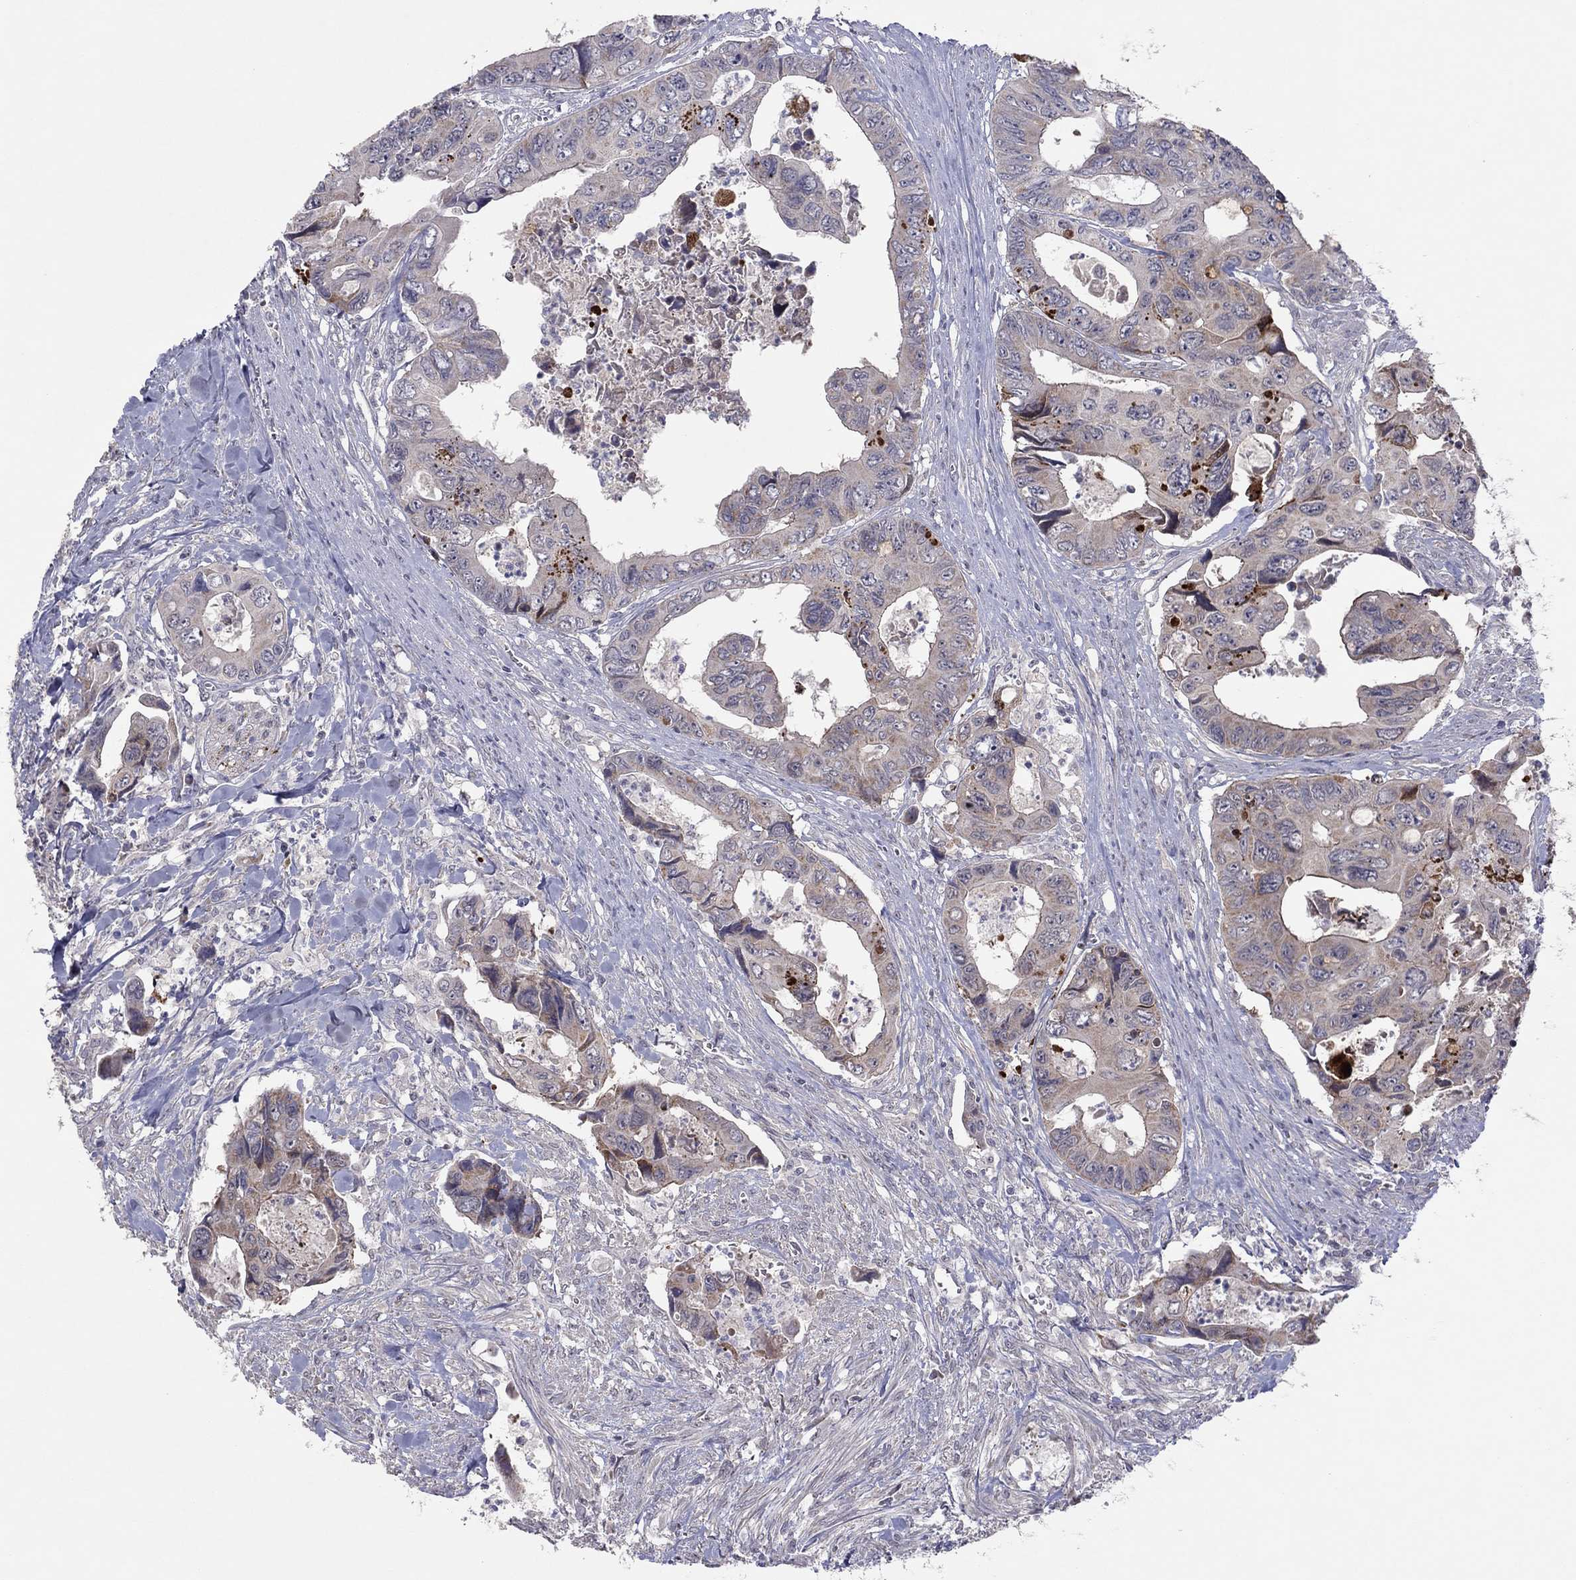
{"staining": {"intensity": "negative", "quantity": "none", "location": "none"}, "tissue": "colorectal cancer", "cell_type": "Tumor cells", "image_type": "cancer", "snomed": [{"axis": "morphology", "description": "Adenocarcinoma, NOS"}, {"axis": "topography", "description": "Rectum"}], "caption": "A high-resolution micrograph shows immunohistochemistry (IHC) staining of colorectal cancer (adenocarcinoma), which displays no significant staining in tumor cells.", "gene": "CRACDL", "patient": {"sex": "male", "age": 62}}